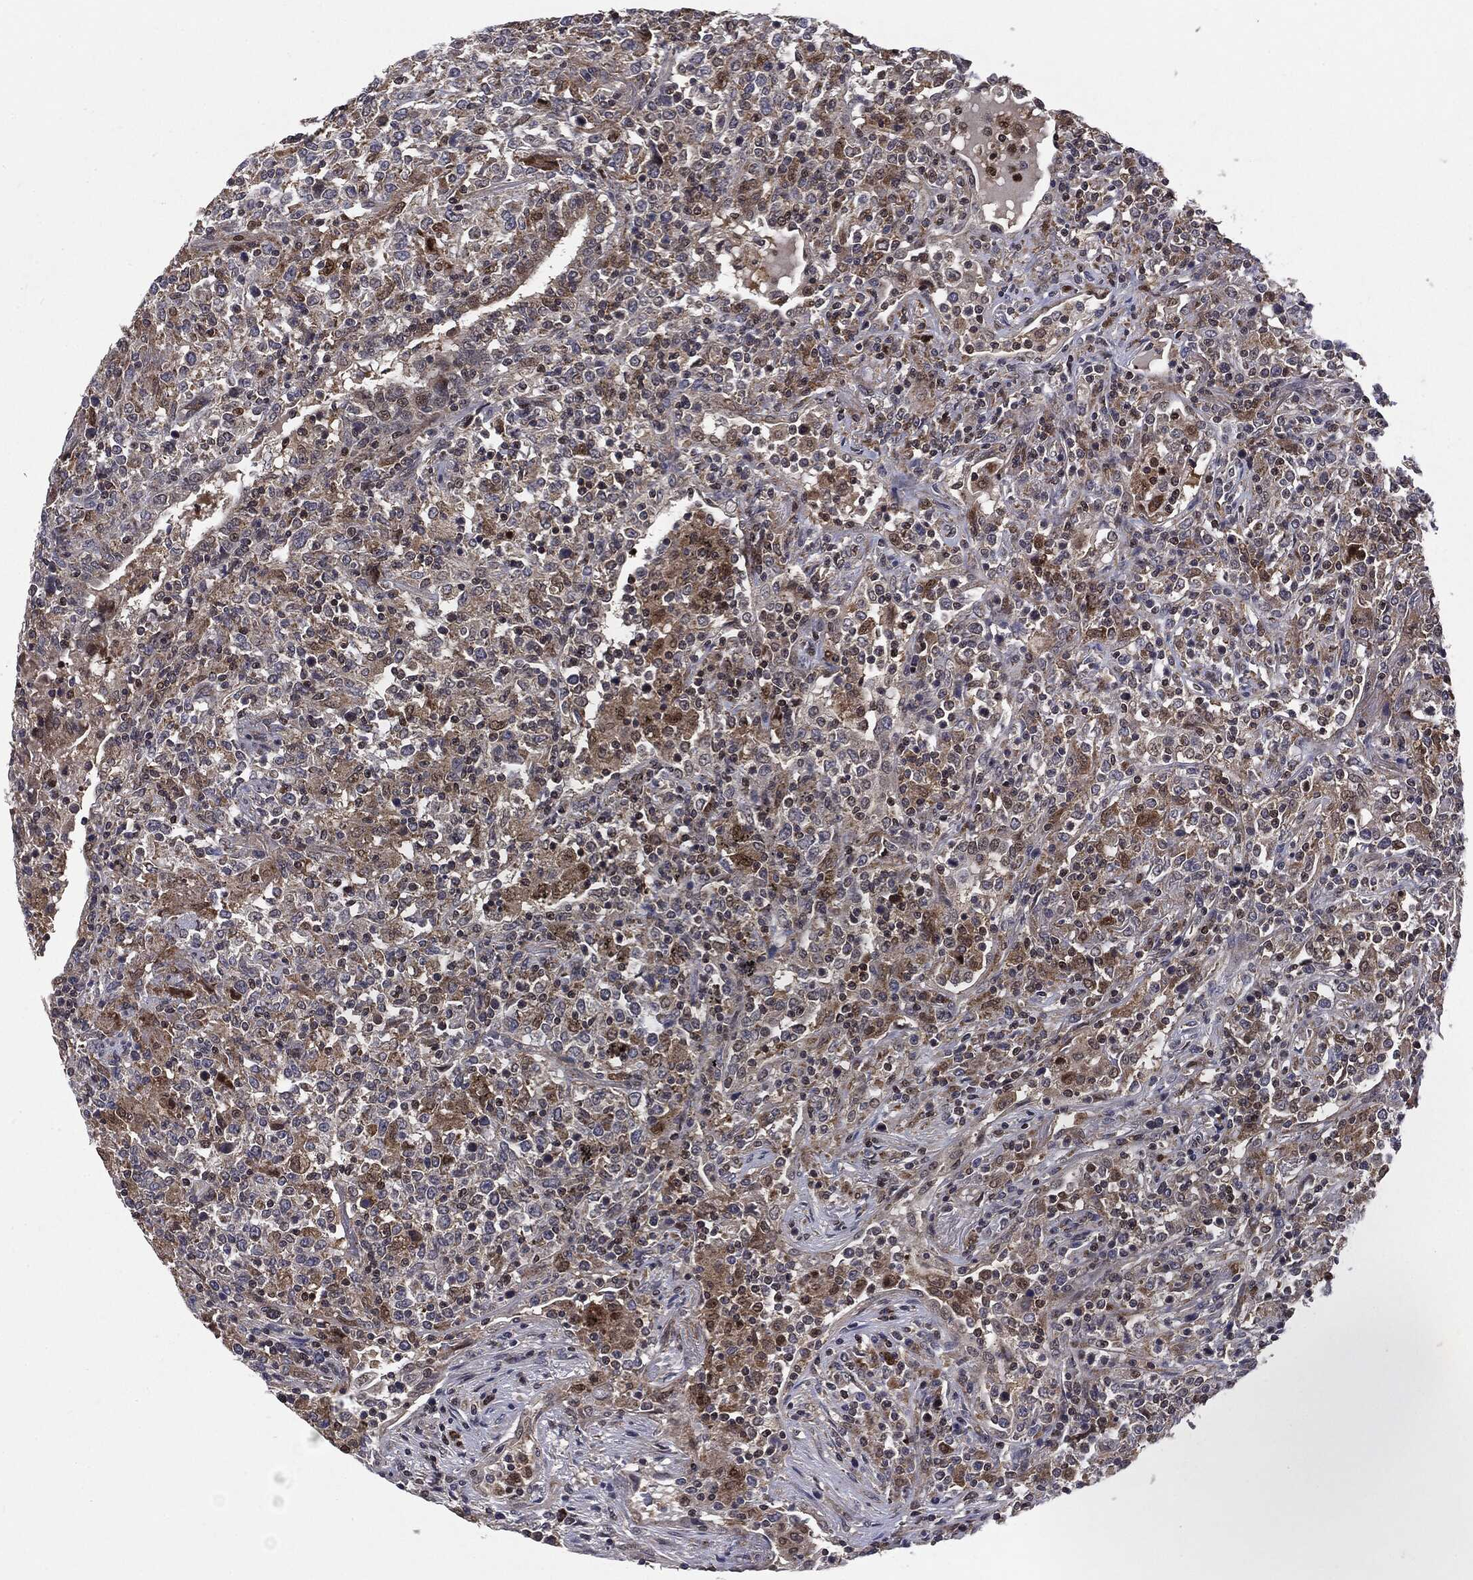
{"staining": {"intensity": "negative", "quantity": "none", "location": "none"}, "tissue": "lymphoma", "cell_type": "Tumor cells", "image_type": "cancer", "snomed": [{"axis": "morphology", "description": "Malignant lymphoma, non-Hodgkin's type, High grade"}, {"axis": "topography", "description": "Lung"}], "caption": "Lymphoma was stained to show a protein in brown. There is no significant staining in tumor cells. Nuclei are stained in blue.", "gene": "PTPA", "patient": {"sex": "male", "age": 79}}